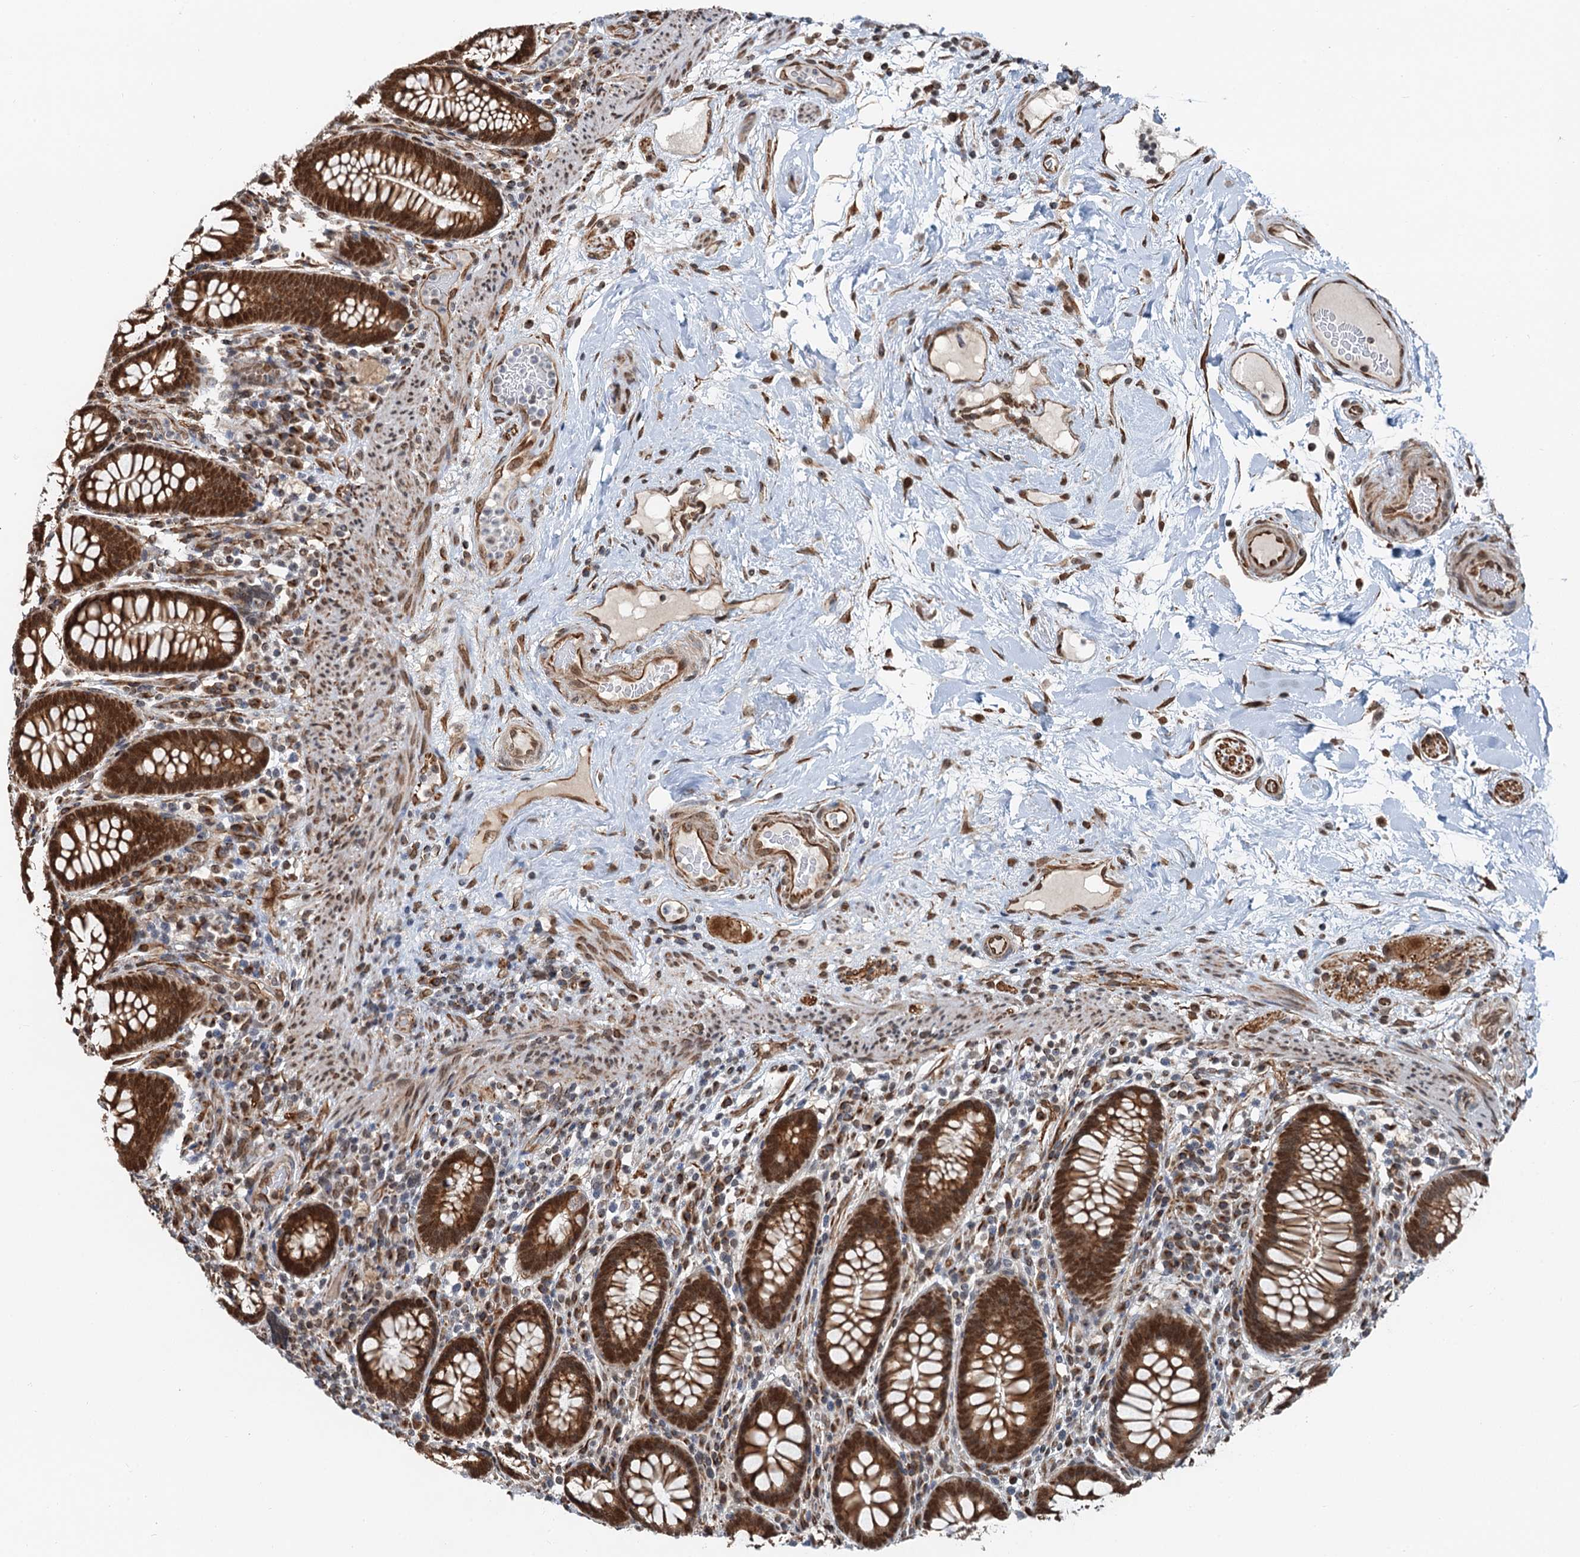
{"staining": {"intensity": "strong", "quantity": ">75%", "location": "cytoplasmic/membranous,nuclear"}, "tissue": "colon", "cell_type": "Endothelial cells", "image_type": "normal", "snomed": [{"axis": "morphology", "description": "Normal tissue, NOS"}, {"axis": "topography", "description": "Colon"}], "caption": "Colon stained with IHC displays strong cytoplasmic/membranous,nuclear positivity in about >75% of endothelial cells.", "gene": "CFDP1", "patient": {"sex": "female", "age": 79}}